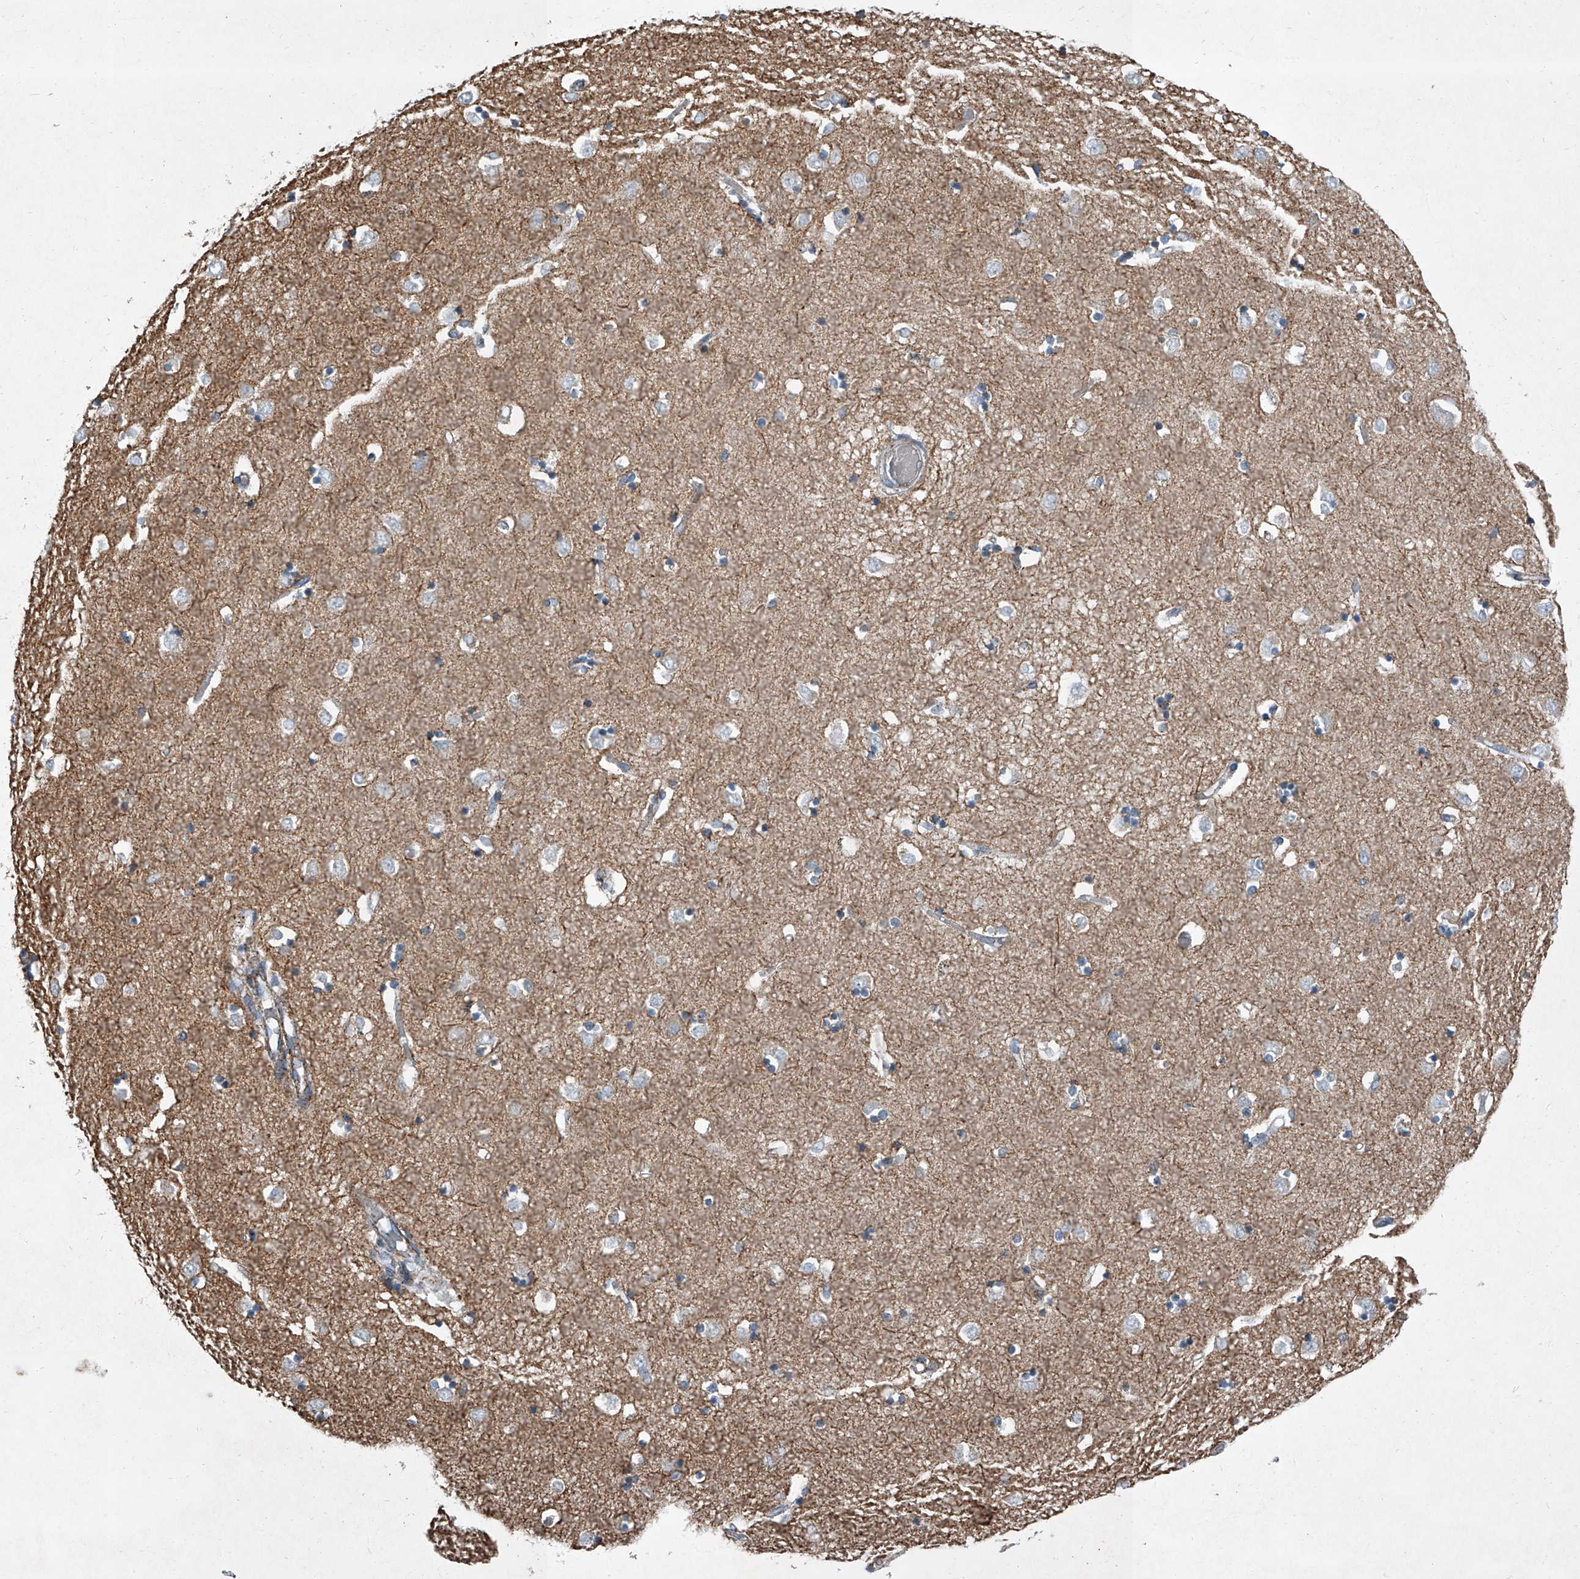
{"staining": {"intensity": "weak", "quantity": "<25%", "location": "cytoplasmic/membranous"}, "tissue": "caudate", "cell_type": "Glial cells", "image_type": "normal", "snomed": [{"axis": "morphology", "description": "Normal tissue, NOS"}, {"axis": "topography", "description": "Lateral ventricle wall"}], "caption": "IHC micrograph of benign caudate: human caudate stained with DAB demonstrates no significant protein positivity in glial cells.", "gene": "CHRNA7", "patient": {"sex": "male", "age": 45}}